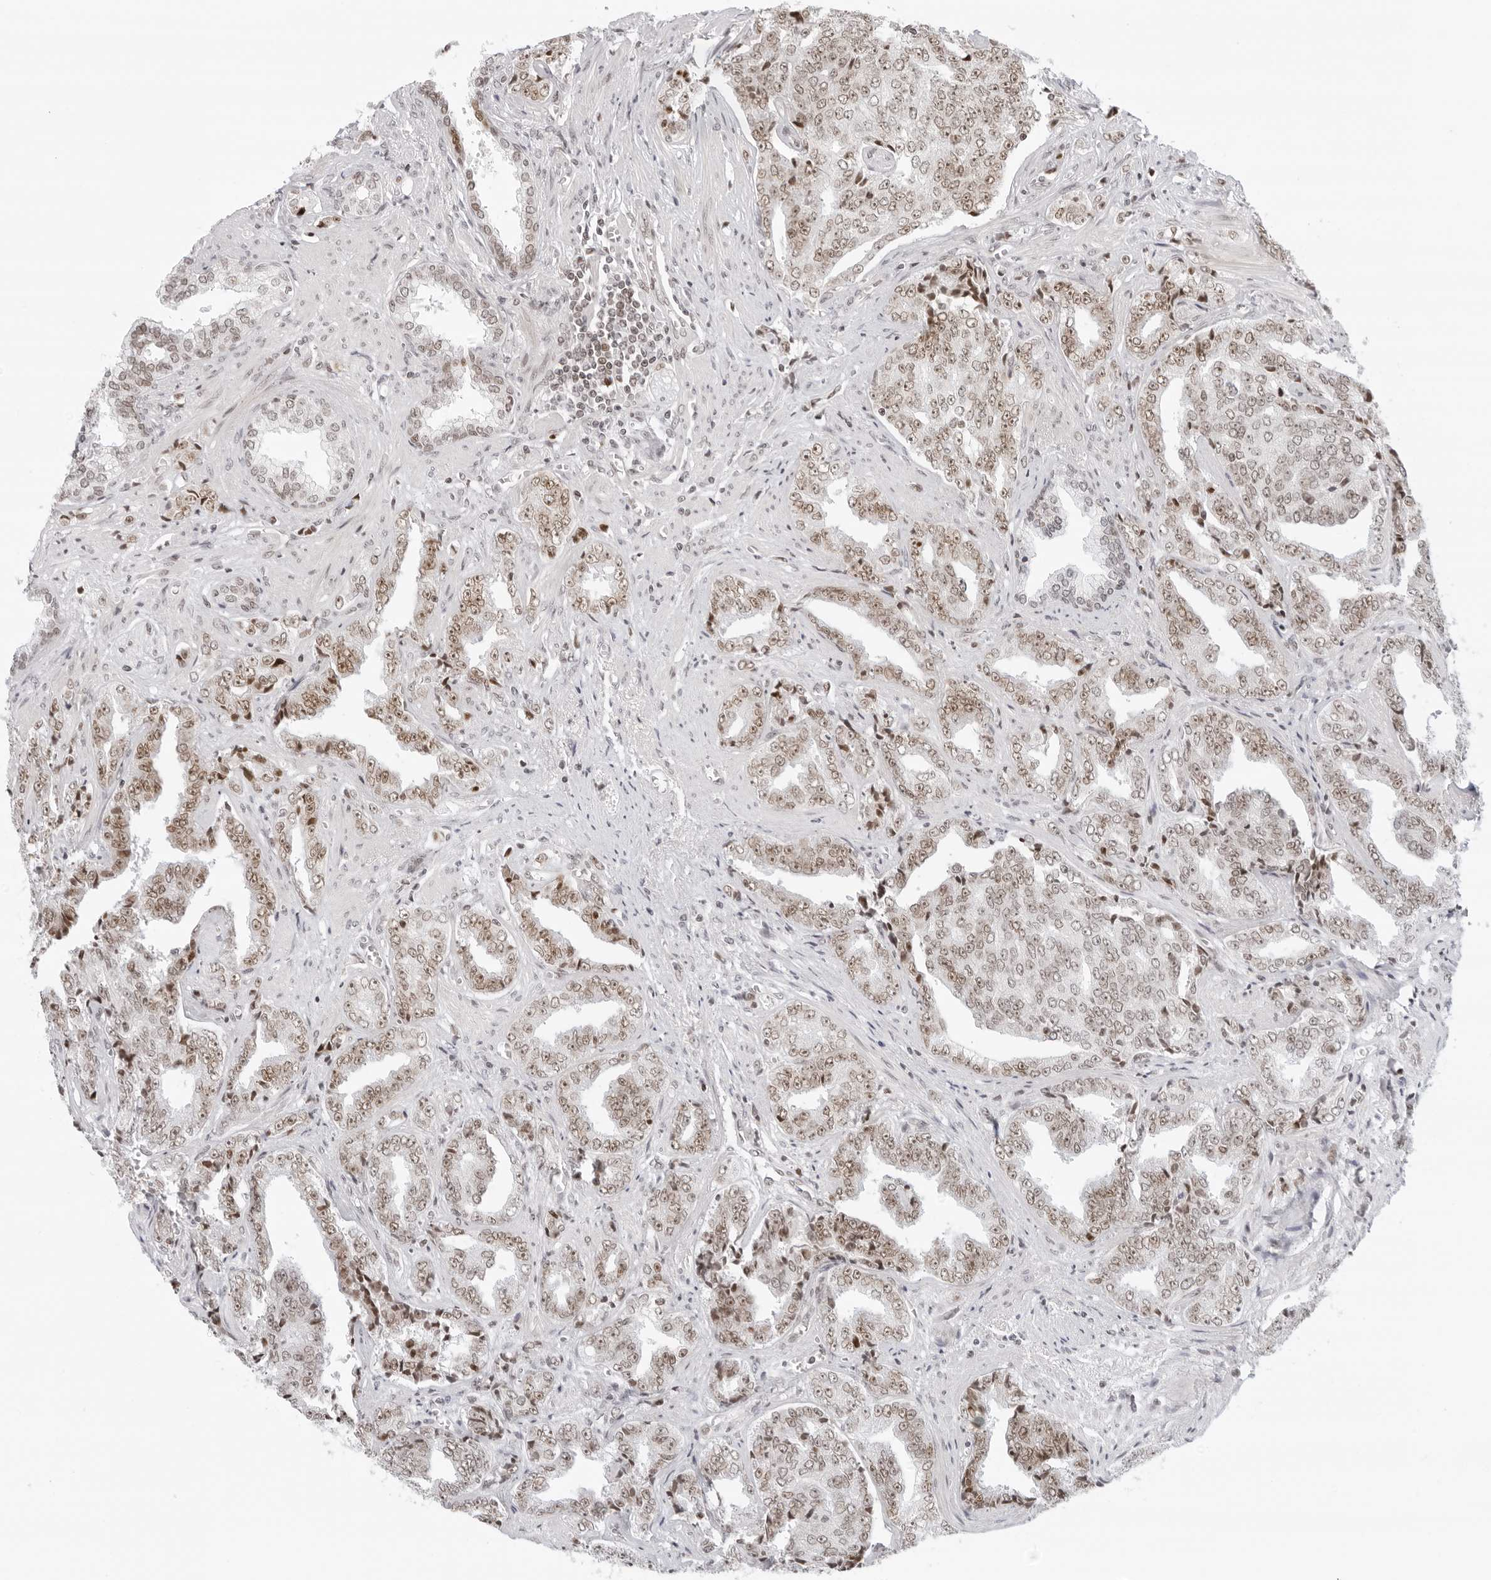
{"staining": {"intensity": "weak", "quantity": "25%-75%", "location": "nuclear"}, "tissue": "prostate cancer", "cell_type": "Tumor cells", "image_type": "cancer", "snomed": [{"axis": "morphology", "description": "Adenocarcinoma, High grade"}, {"axis": "topography", "description": "Prostate"}], "caption": "Immunohistochemical staining of human prostate cancer shows weak nuclear protein expression in approximately 25%-75% of tumor cells.", "gene": "RCC1", "patient": {"sex": "male", "age": 71}}